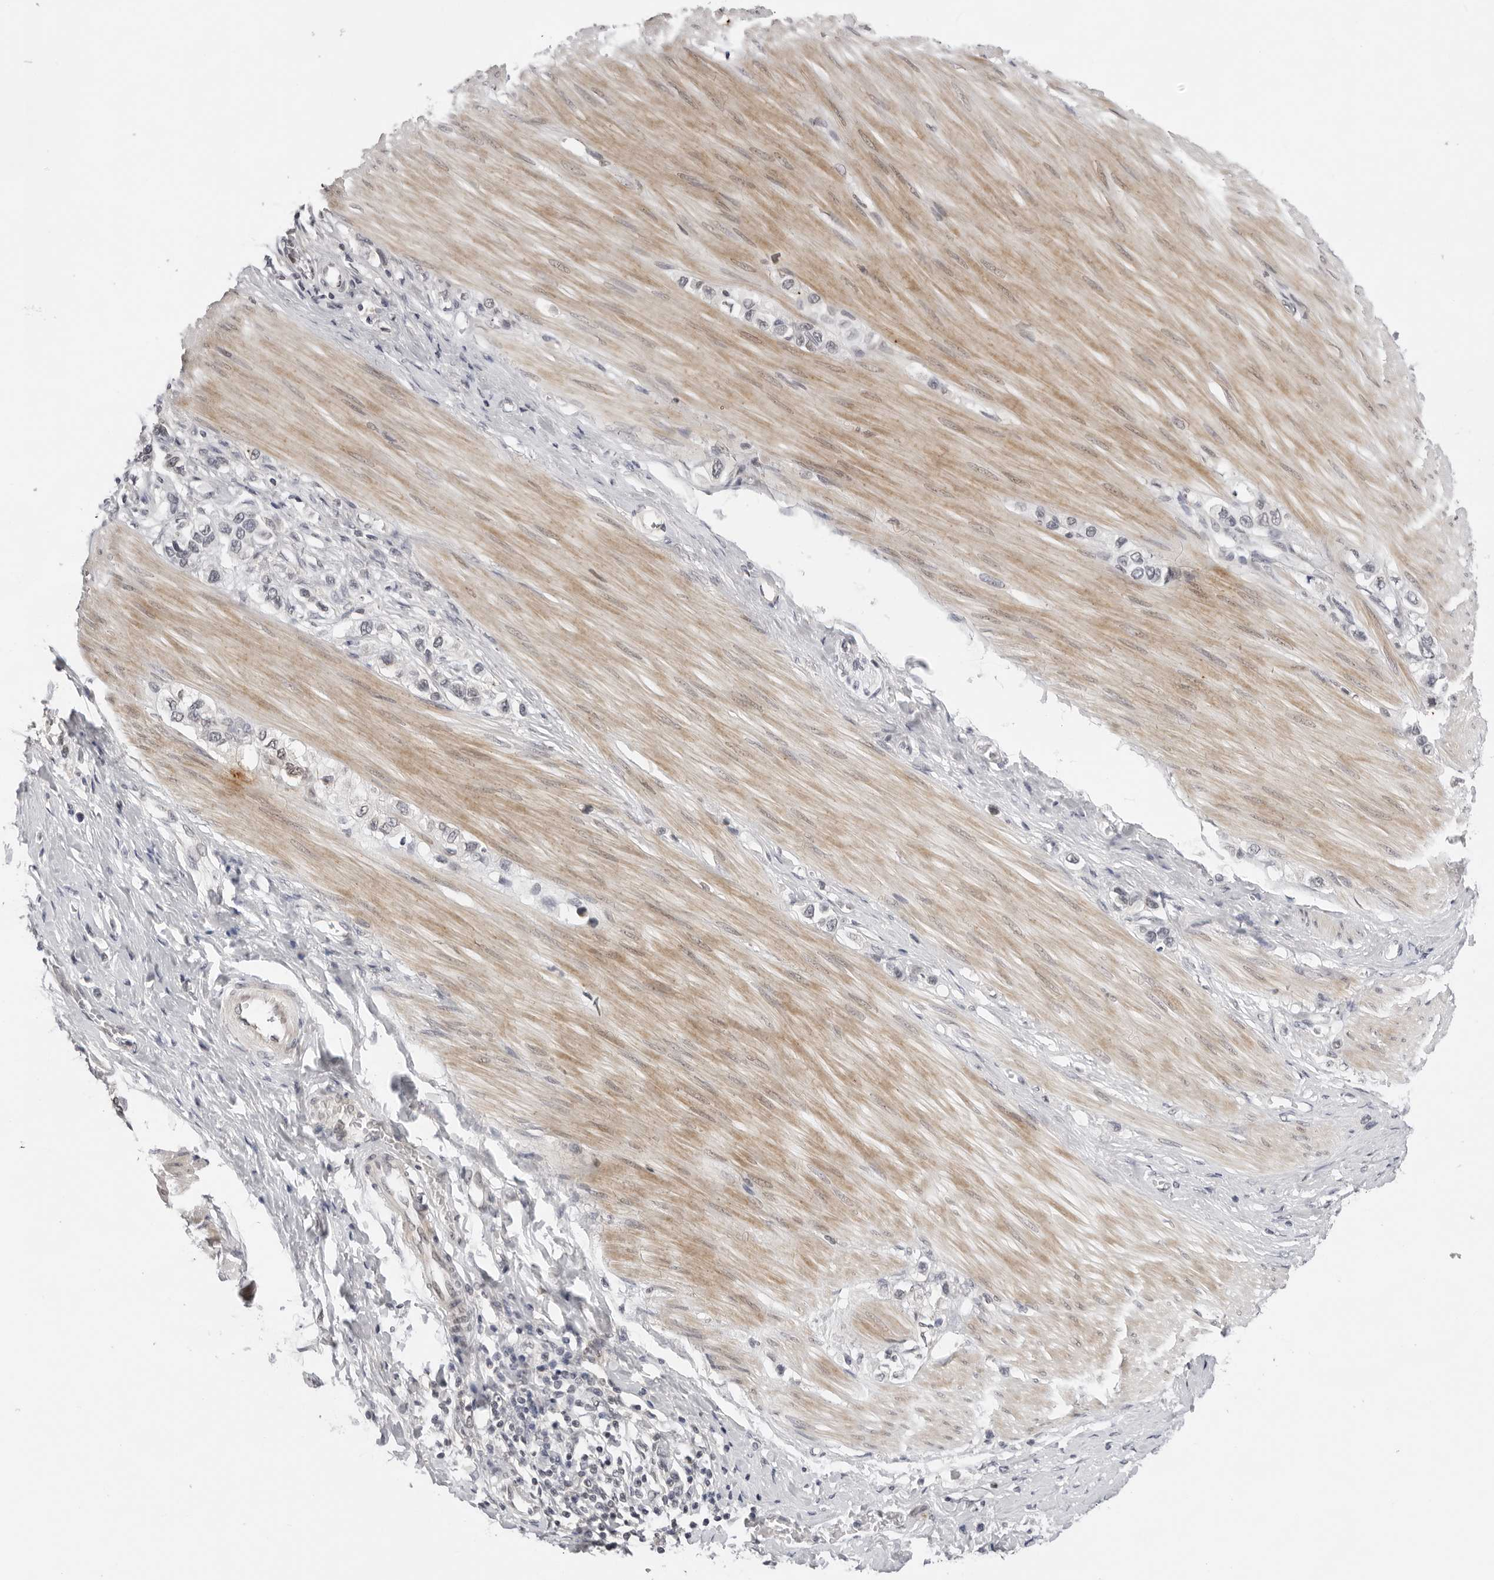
{"staining": {"intensity": "negative", "quantity": "none", "location": "none"}, "tissue": "stomach cancer", "cell_type": "Tumor cells", "image_type": "cancer", "snomed": [{"axis": "morphology", "description": "Adenocarcinoma, NOS"}, {"axis": "topography", "description": "Stomach"}], "caption": "Image shows no significant protein positivity in tumor cells of adenocarcinoma (stomach).", "gene": "IL17RA", "patient": {"sex": "female", "age": 65}}